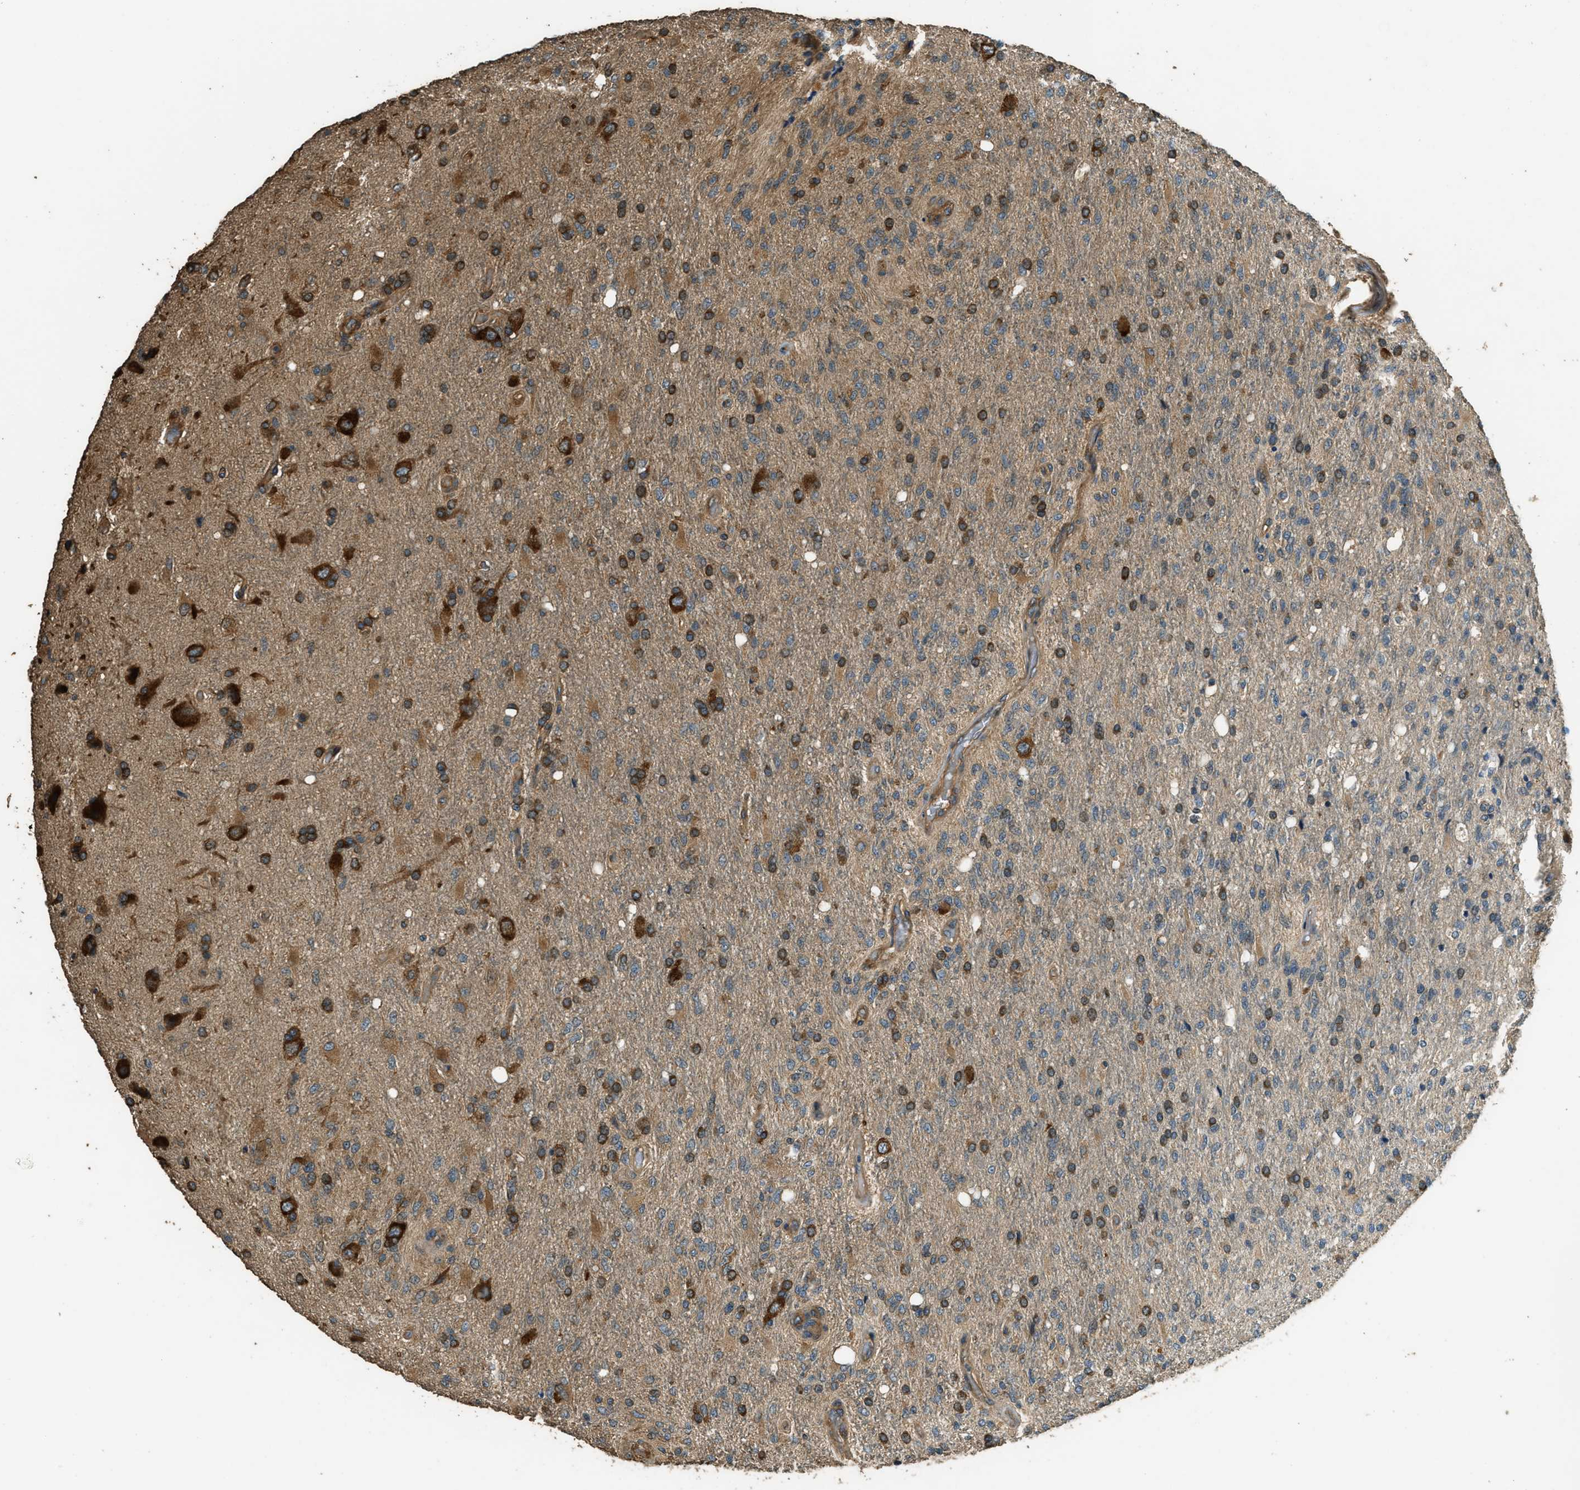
{"staining": {"intensity": "strong", "quantity": "25%-75%", "location": "cytoplasmic/membranous"}, "tissue": "glioma", "cell_type": "Tumor cells", "image_type": "cancer", "snomed": [{"axis": "morphology", "description": "Normal tissue, NOS"}, {"axis": "morphology", "description": "Glioma, malignant, High grade"}, {"axis": "topography", "description": "Cerebral cortex"}], "caption": "Immunohistochemical staining of glioma reveals strong cytoplasmic/membranous protein expression in approximately 25%-75% of tumor cells.", "gene": "MARS1", "patient": {"sex": "male", "age": 77}}